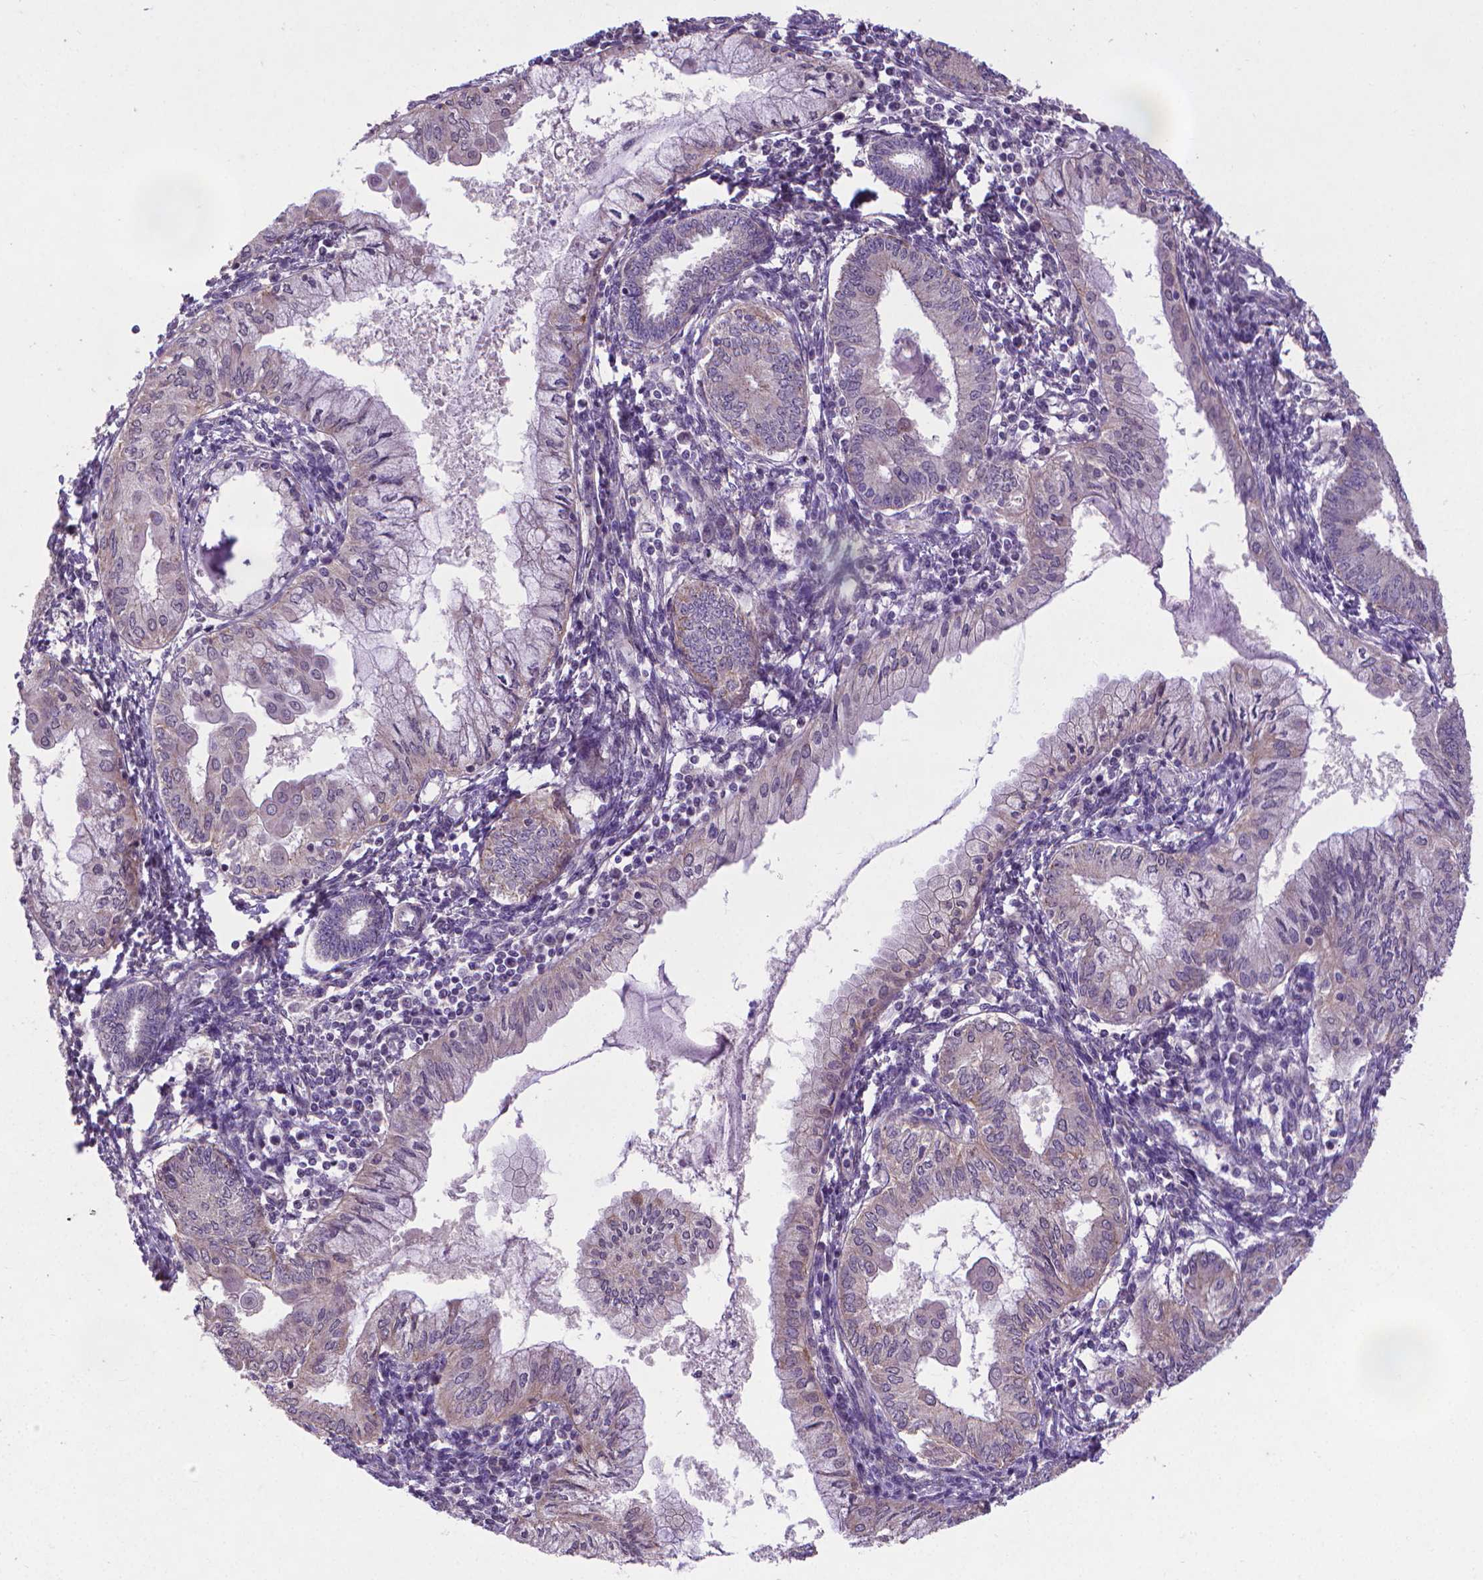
{"staining": {"intensity": "negative", "quantity": "none", "location": "none"}, "tissue": "endometrial cancer", "cell_type": "Tumor cells", "image_type": "cancer", "snomed": [{"axis": "morphology", "description": "Adenocarcinoma, NOS"}, {"axis": "topography", "description": "Endometrium"}], "caption": "A photomicrograph of endometrial cancer (adenocarcinoma) stained for a protein exhibits no brown staining in tumor cells.", "gene": "GPR63", "patient": {"sex": "female", "age": 68}}